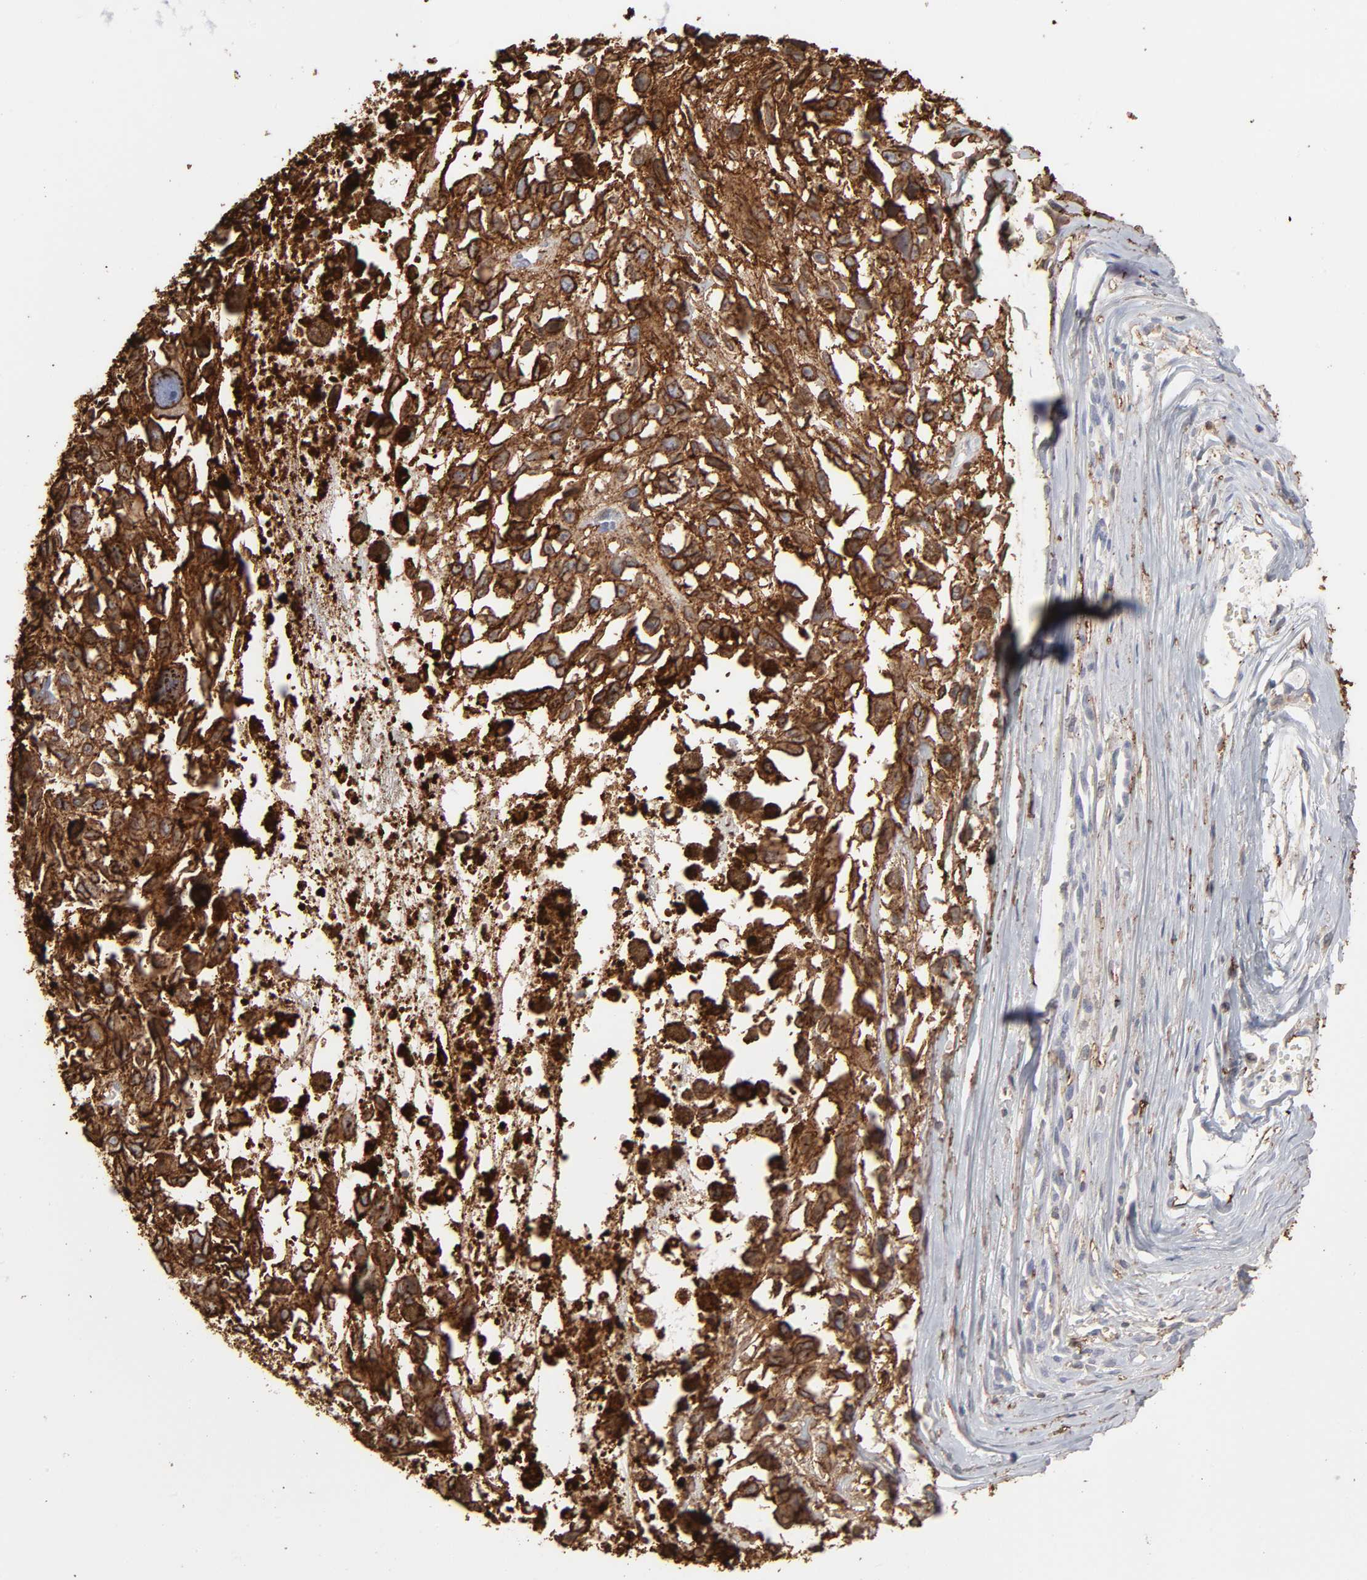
{"staining": {"intensity": "strong", "quantity": ">75%", "location": "cytoplasmic/membranous"}, "tissue": "melanoma", "cell_type": "Tumor cells", "image_type": "cancer", "snomed": [{"axis": "morphology", "description": "Malignant melanoma, Metastatic site"}, {"axis": "topography", "description": "Lymph node"}], "caption": "This histopathology image exhibits IHC staining of malignant melanoma (metastatic site), with high strong cytoplasmic/membranous expression in approximately >75% of tumor cells.", "gene": "ANXA5", "patient": {"sex": "male", "age": 59}}